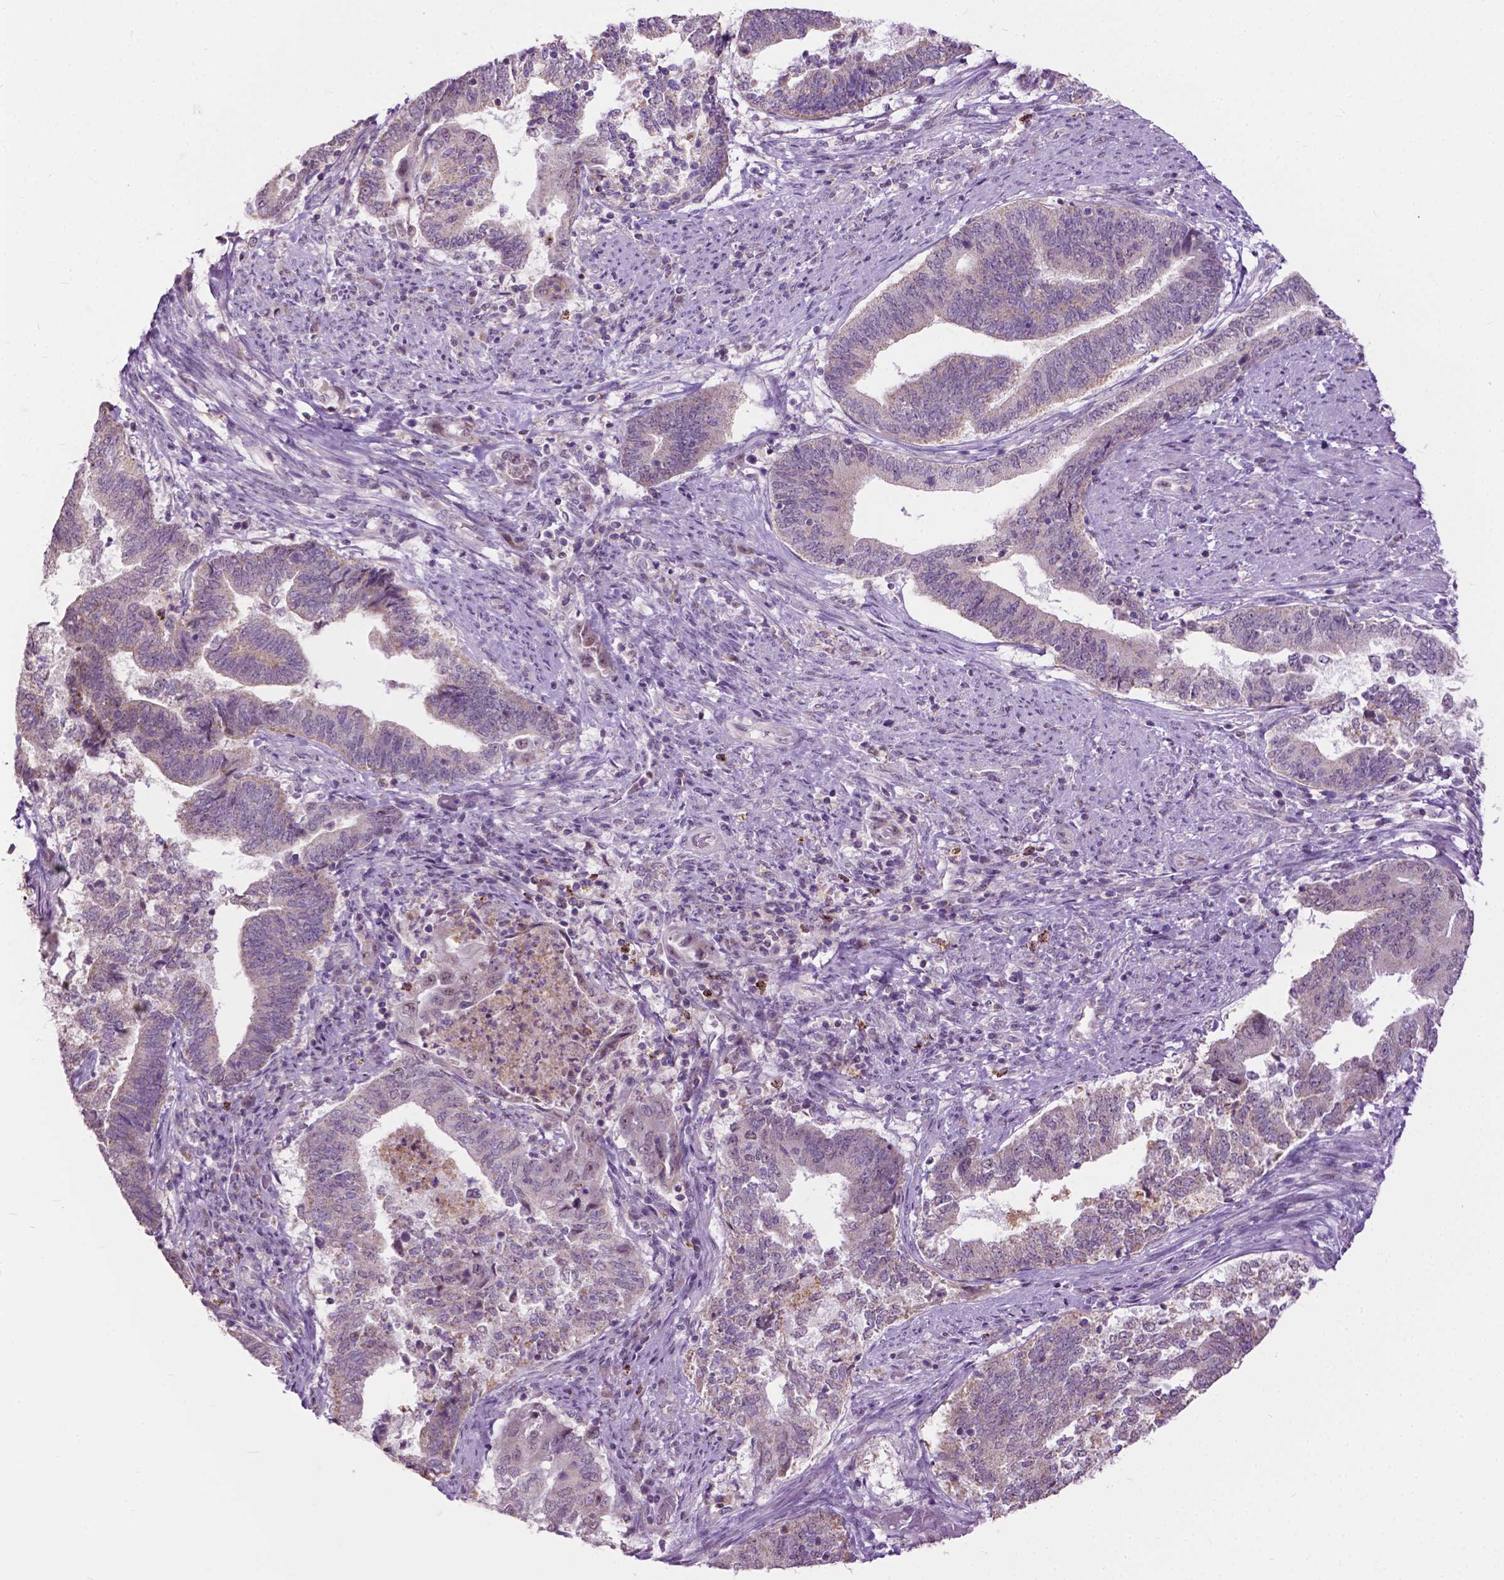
{"staining": {"intensity": "weak", "quantity": "<25%", "location": "cytoplasmic/membranous"}, "tissue": "endometrial cancer", "cell_type": "Tumor cells", "image_type": "cancer", "snomed": [{"axis": "morphology", "description": "Adenocarcinoma, NOS"}, {"axis": "topography", "description": "Endometrium"}], "caption": "The histopathology image shows no staining of tumor cells in adenocarcinoma (endometrial).", "gene": "TTC9B", "patient": {"sex": "female", "age": 65}}